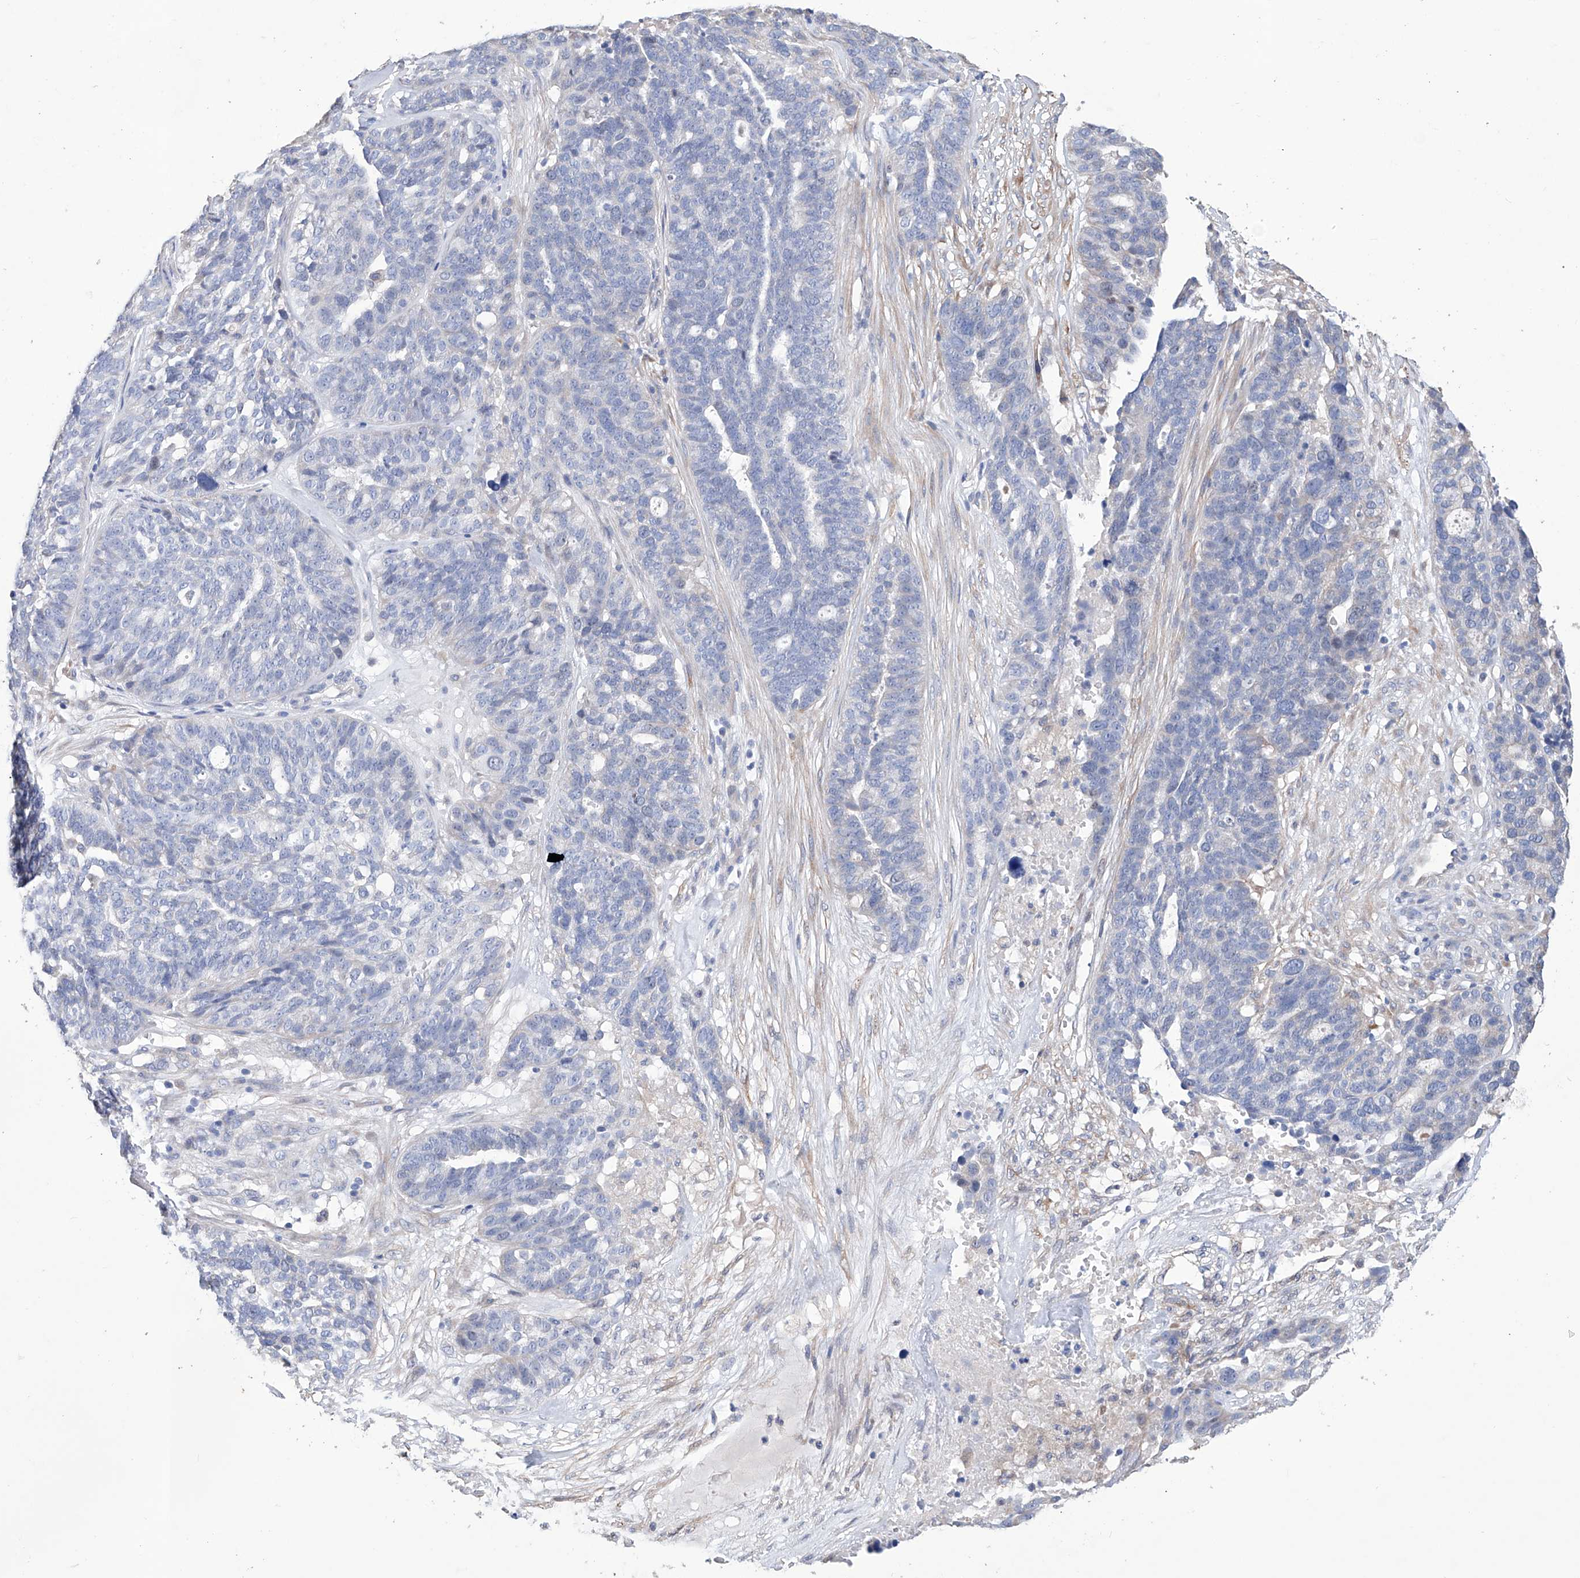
{"staining": {"intensity": "negative", "quantity": "none", "location": "none"}, "tissue": "ovarian cancer", "cell_type": "Tumor cells", "image_type": "cancer", "snomed": [{"axis": "morphology", "description": "Cystadenocarcinoma, serous, NOS"}, {"axis": "topography", "description": "Ovary"}], "caption": "An immunohistochemistry (IHC) histopathology image of ovarian serous cystadenocarcinoma is shown. There is no staining in tumor cells of ovarian serous cystadenocarcinoma.", "gene": "AFG1L", "patient": {"sex": "female", "age": 59}}